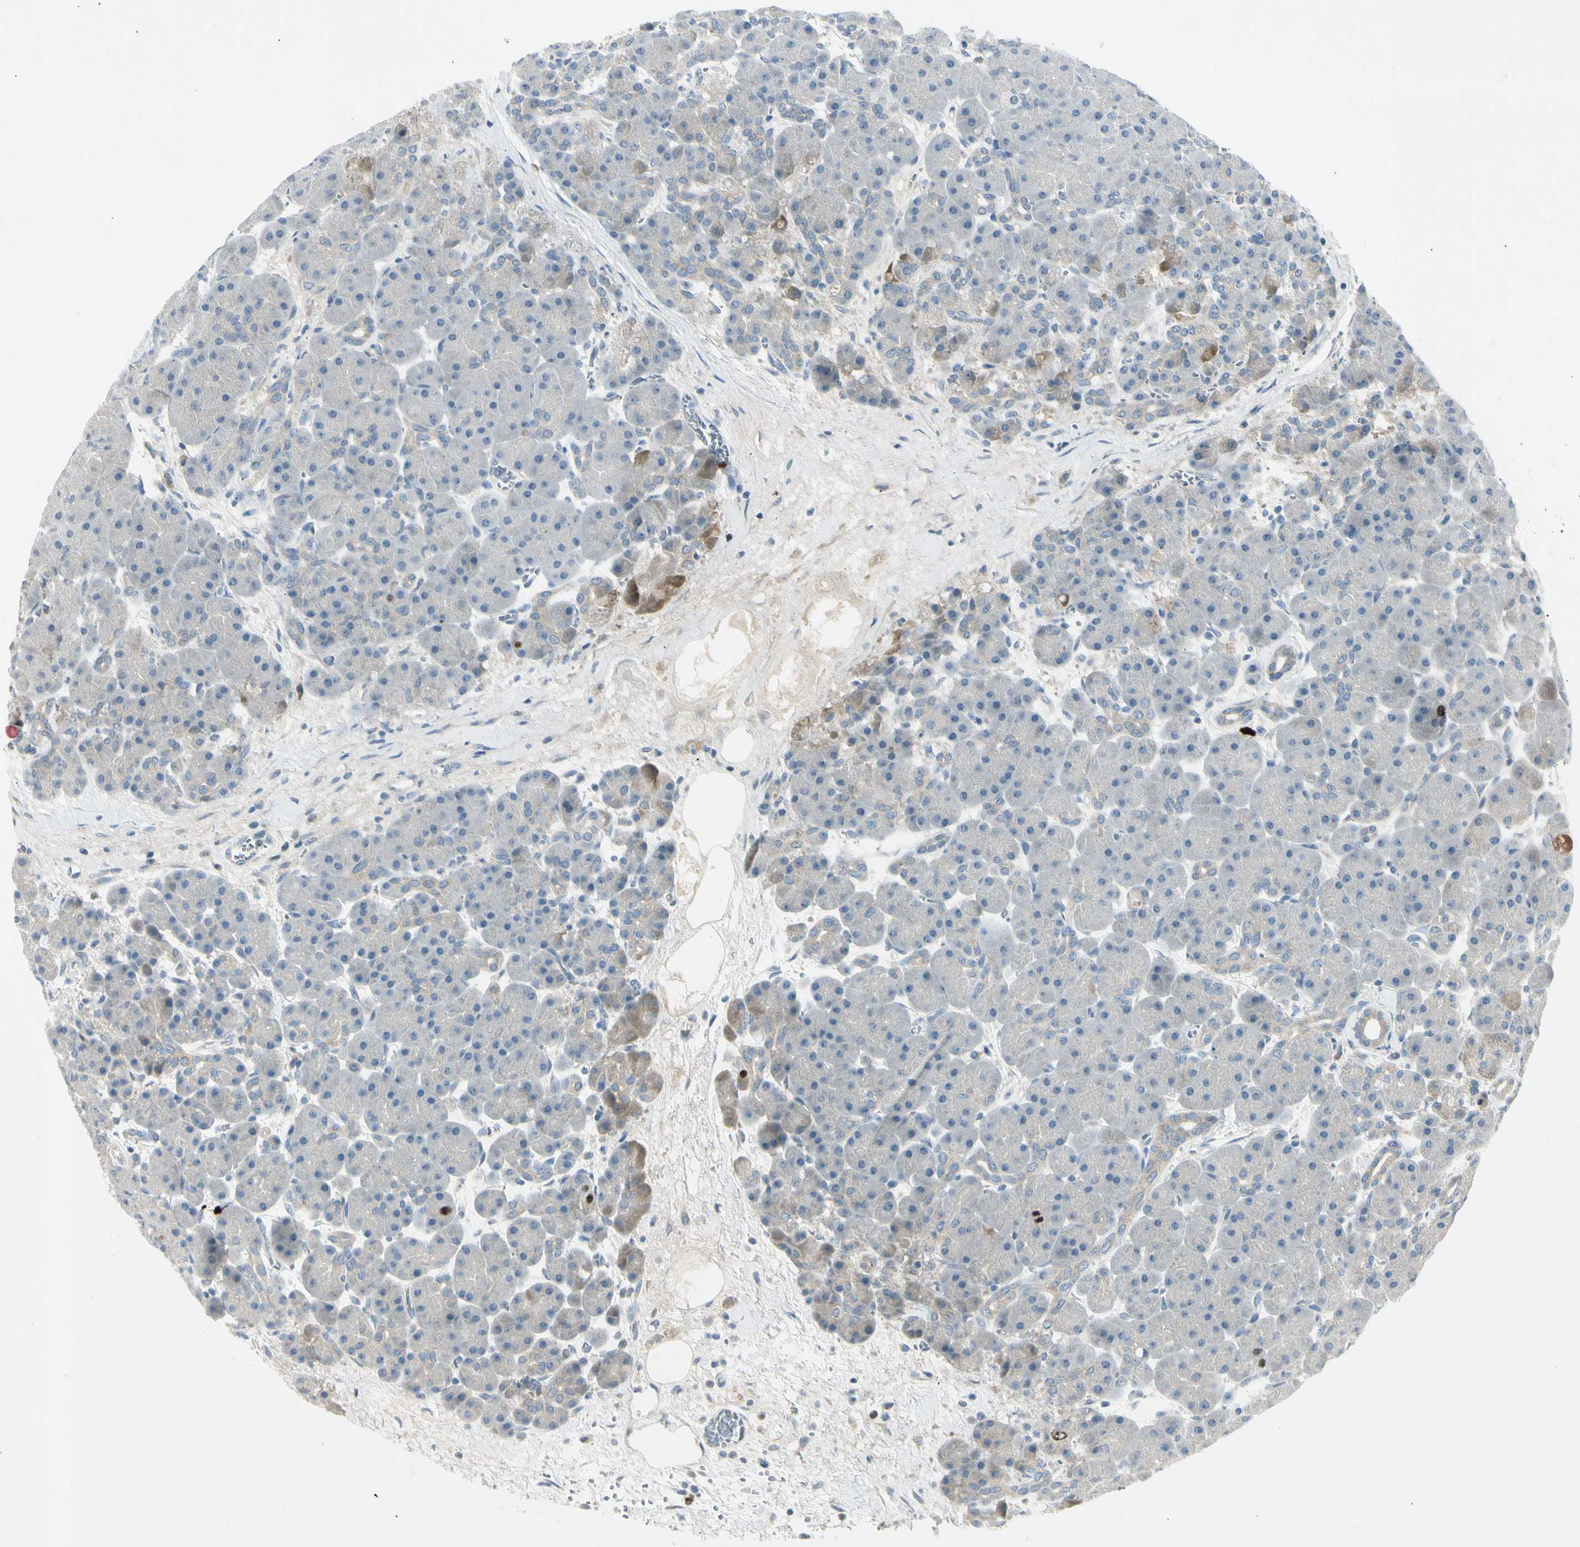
{"staining": {"intensity": "negative", "quantity": "none", "location": "none"}, "tissue": "pancreas", "cell_type": "Exocrine glandular cells", "image_type": "normal", "snomed": [{"axis": "morphology", "description": "Normal tissue, NOS"}, {"axis": "topography", "description": "Pancreas"}], "caption": "The image displays no staining of exocrine glandular cells in unremarkable pancreas.", "gene": "PITX1", "patient": {"sex": "male", "age": 66}}